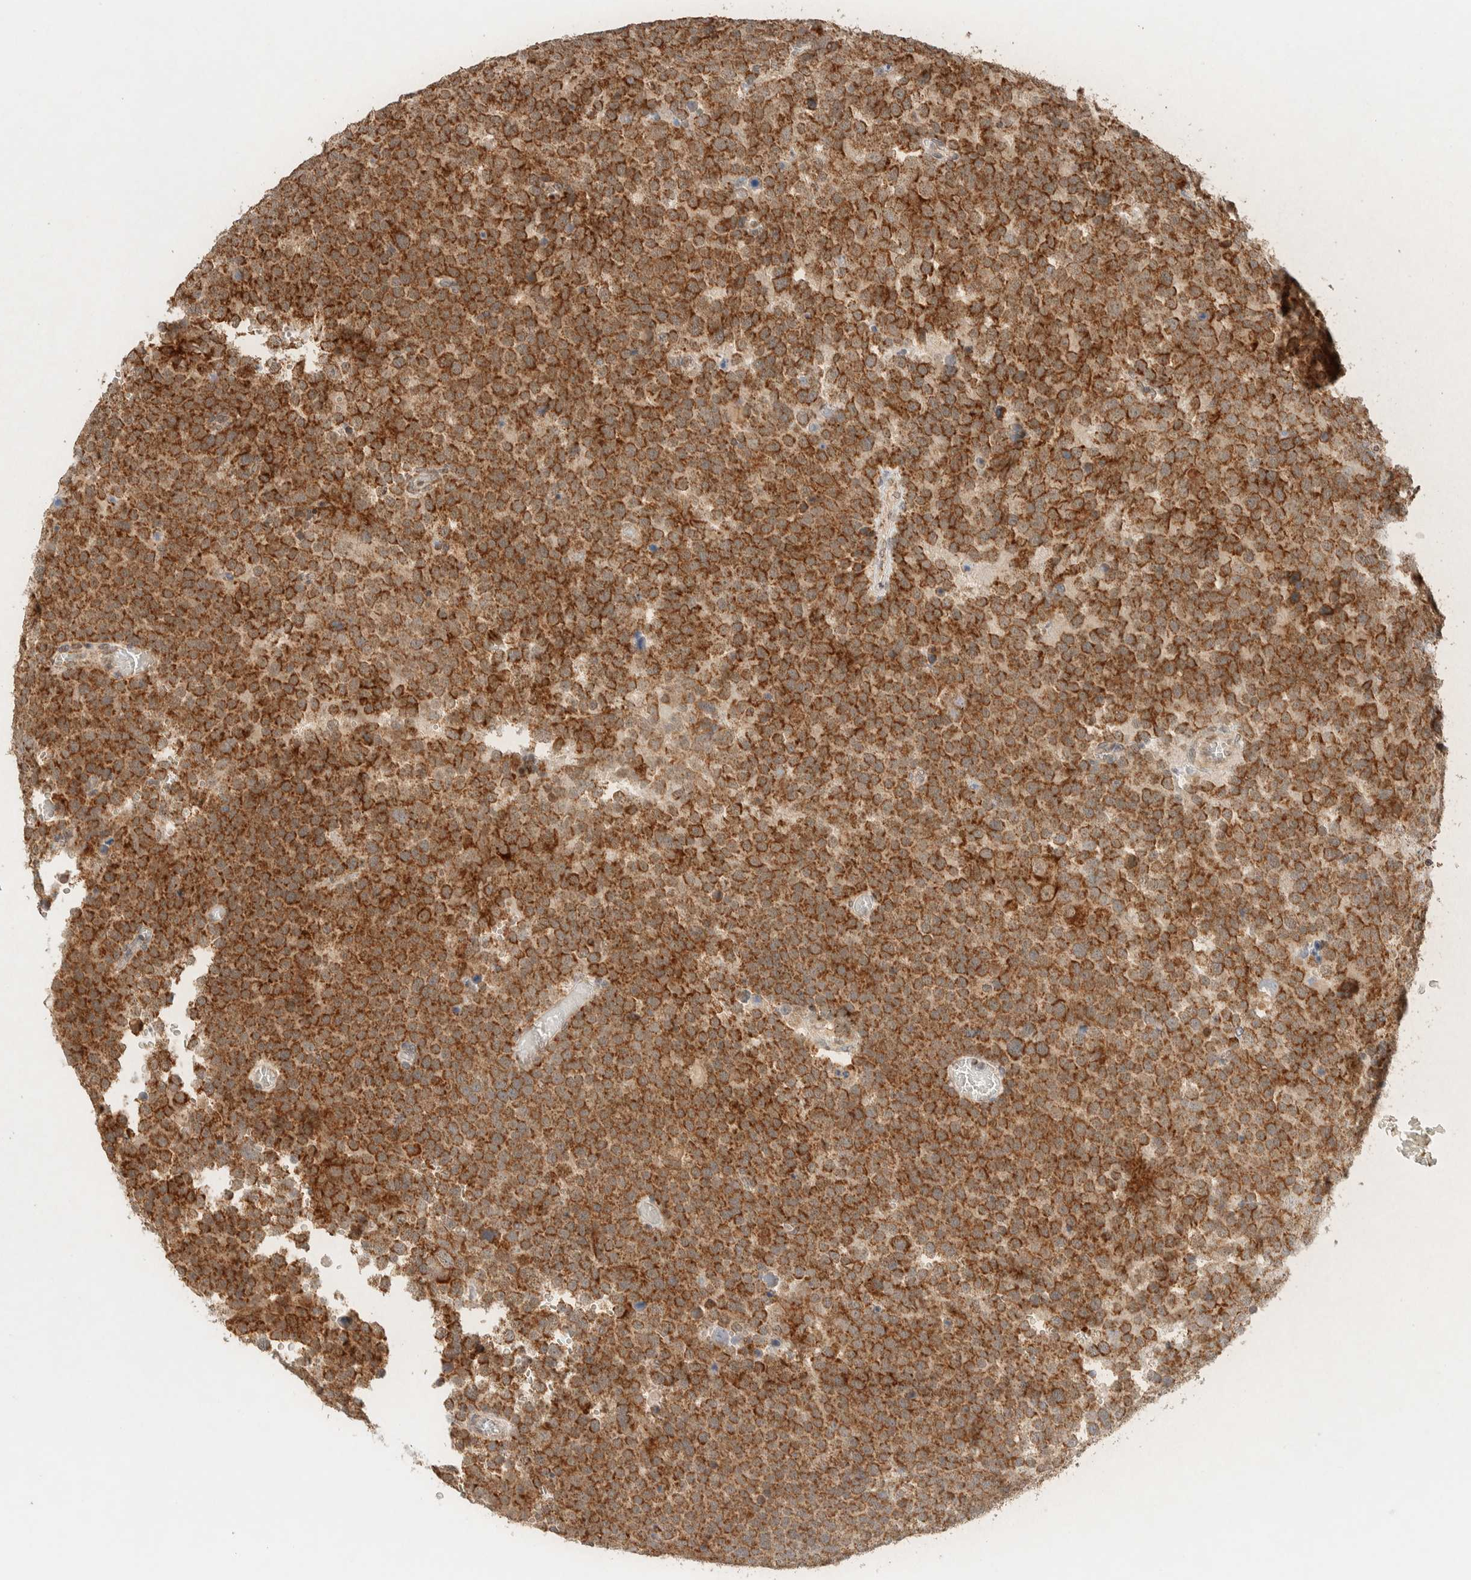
{"staining": {"intensity": "strong", "quantity": ">75%", "location": "cytoplasmic/membranous"}, "tissue": "testis cancer", "cell_type": "Tumor cells", "image_type": "cancer", "snomed": [{"axis": "morphology", "description": "Seminoma, NOS"}, {"axis": "topography", "description": "Testis"}], "caption": "Testis cancer stained with a brown dye reveals strong cytoplasmic/membranous positive expression in about >75% of tumor cells.", "gene": "MRPL41", "patient": {"sex": "male", "age": 71}}